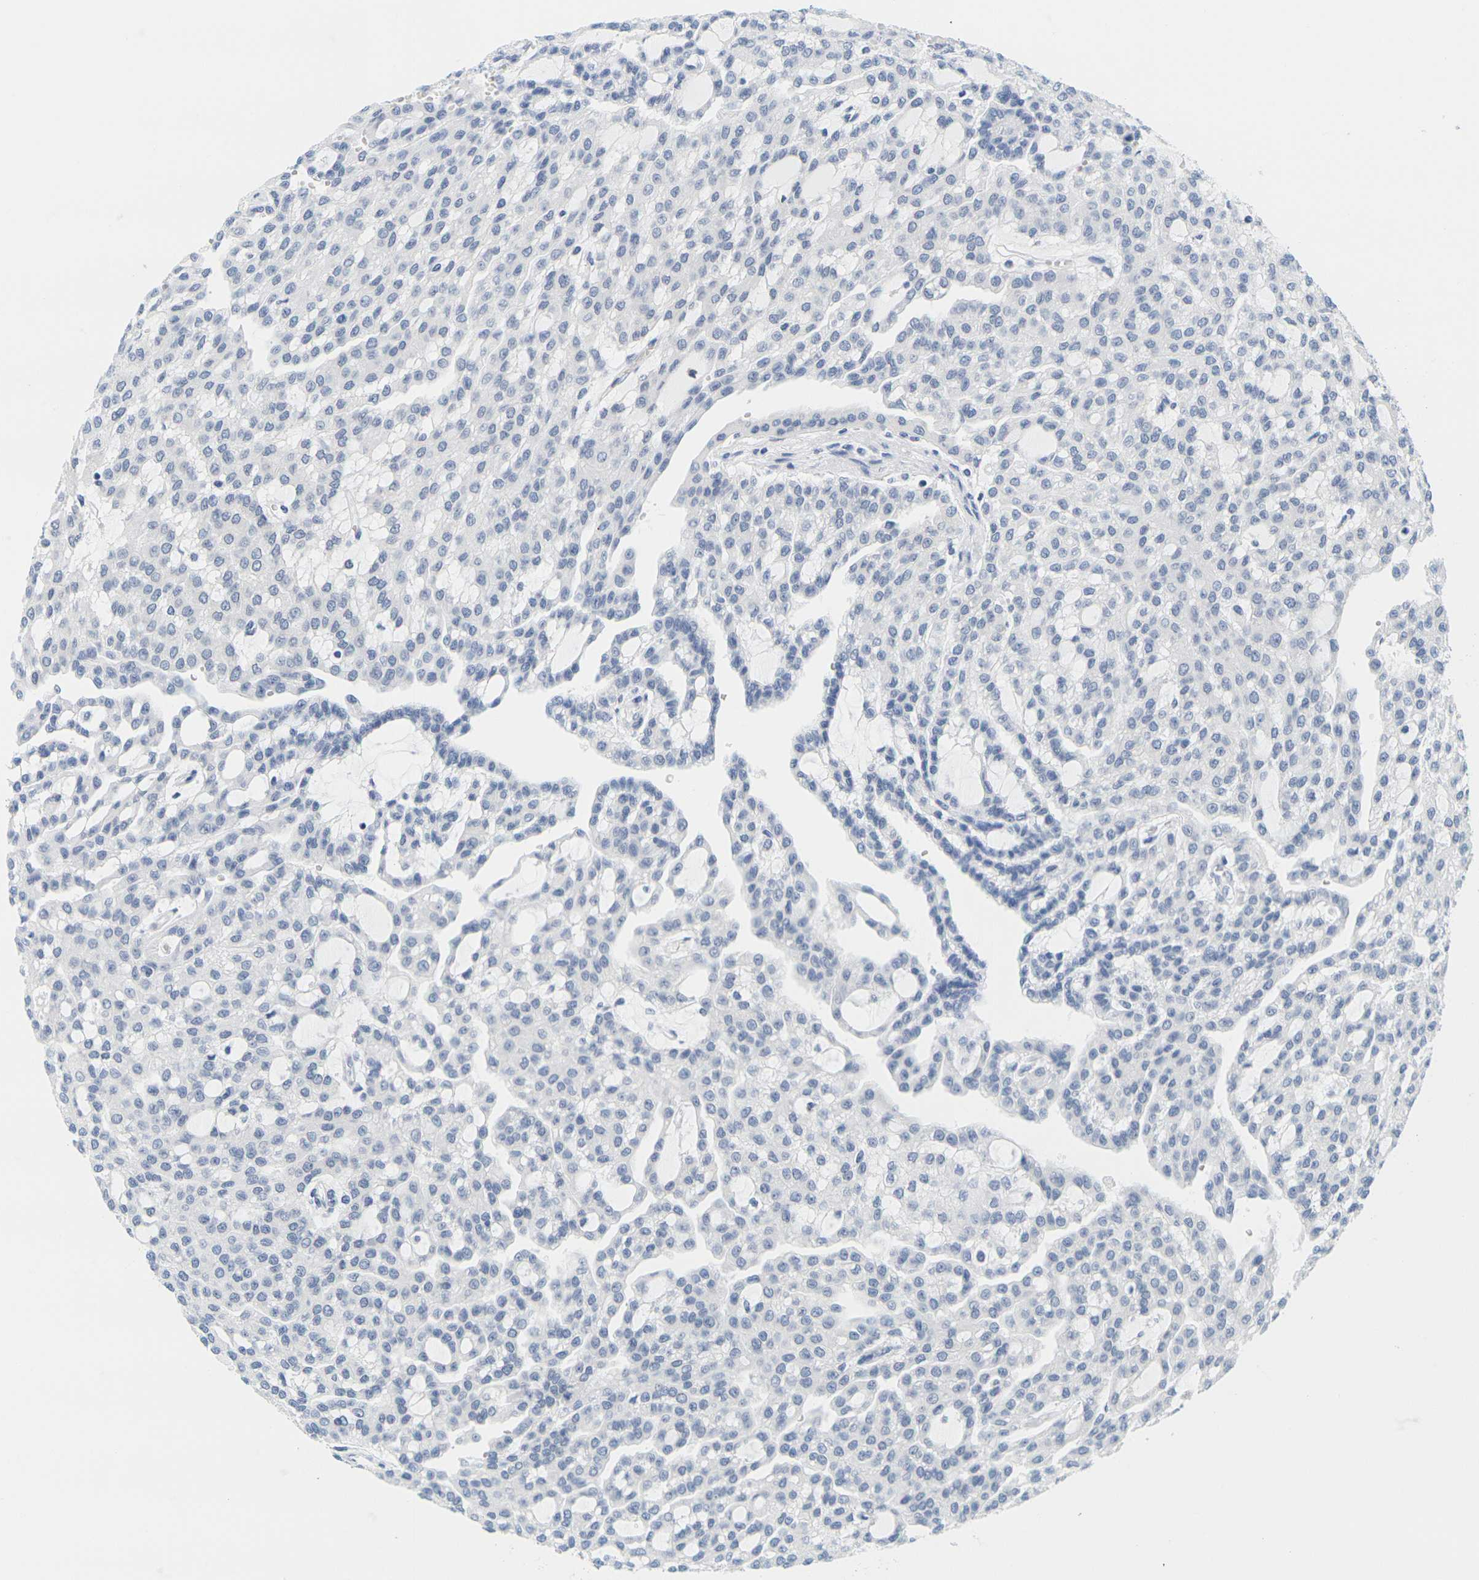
{"staining": {"intensity": "negative", "quantity": "none", "location": "none"}, "tissue": "renal cancer", "cell_type": "Tumor cells", "image_type": "cancer", "snomed": [{"axis": "morphology", "description": "Adenocarcinoma, NOS"}, {"axis": "topography", "description": "Kidney"}], "caption": "Immunohistochemistry (IHC) histopathology image of adenocarcinoma (renal) stained for a protein (brown), which demonstrates no expression in tumor cells.", "gene": "HLA-DOB", "patient": {"sex": "male", "age": 63}}